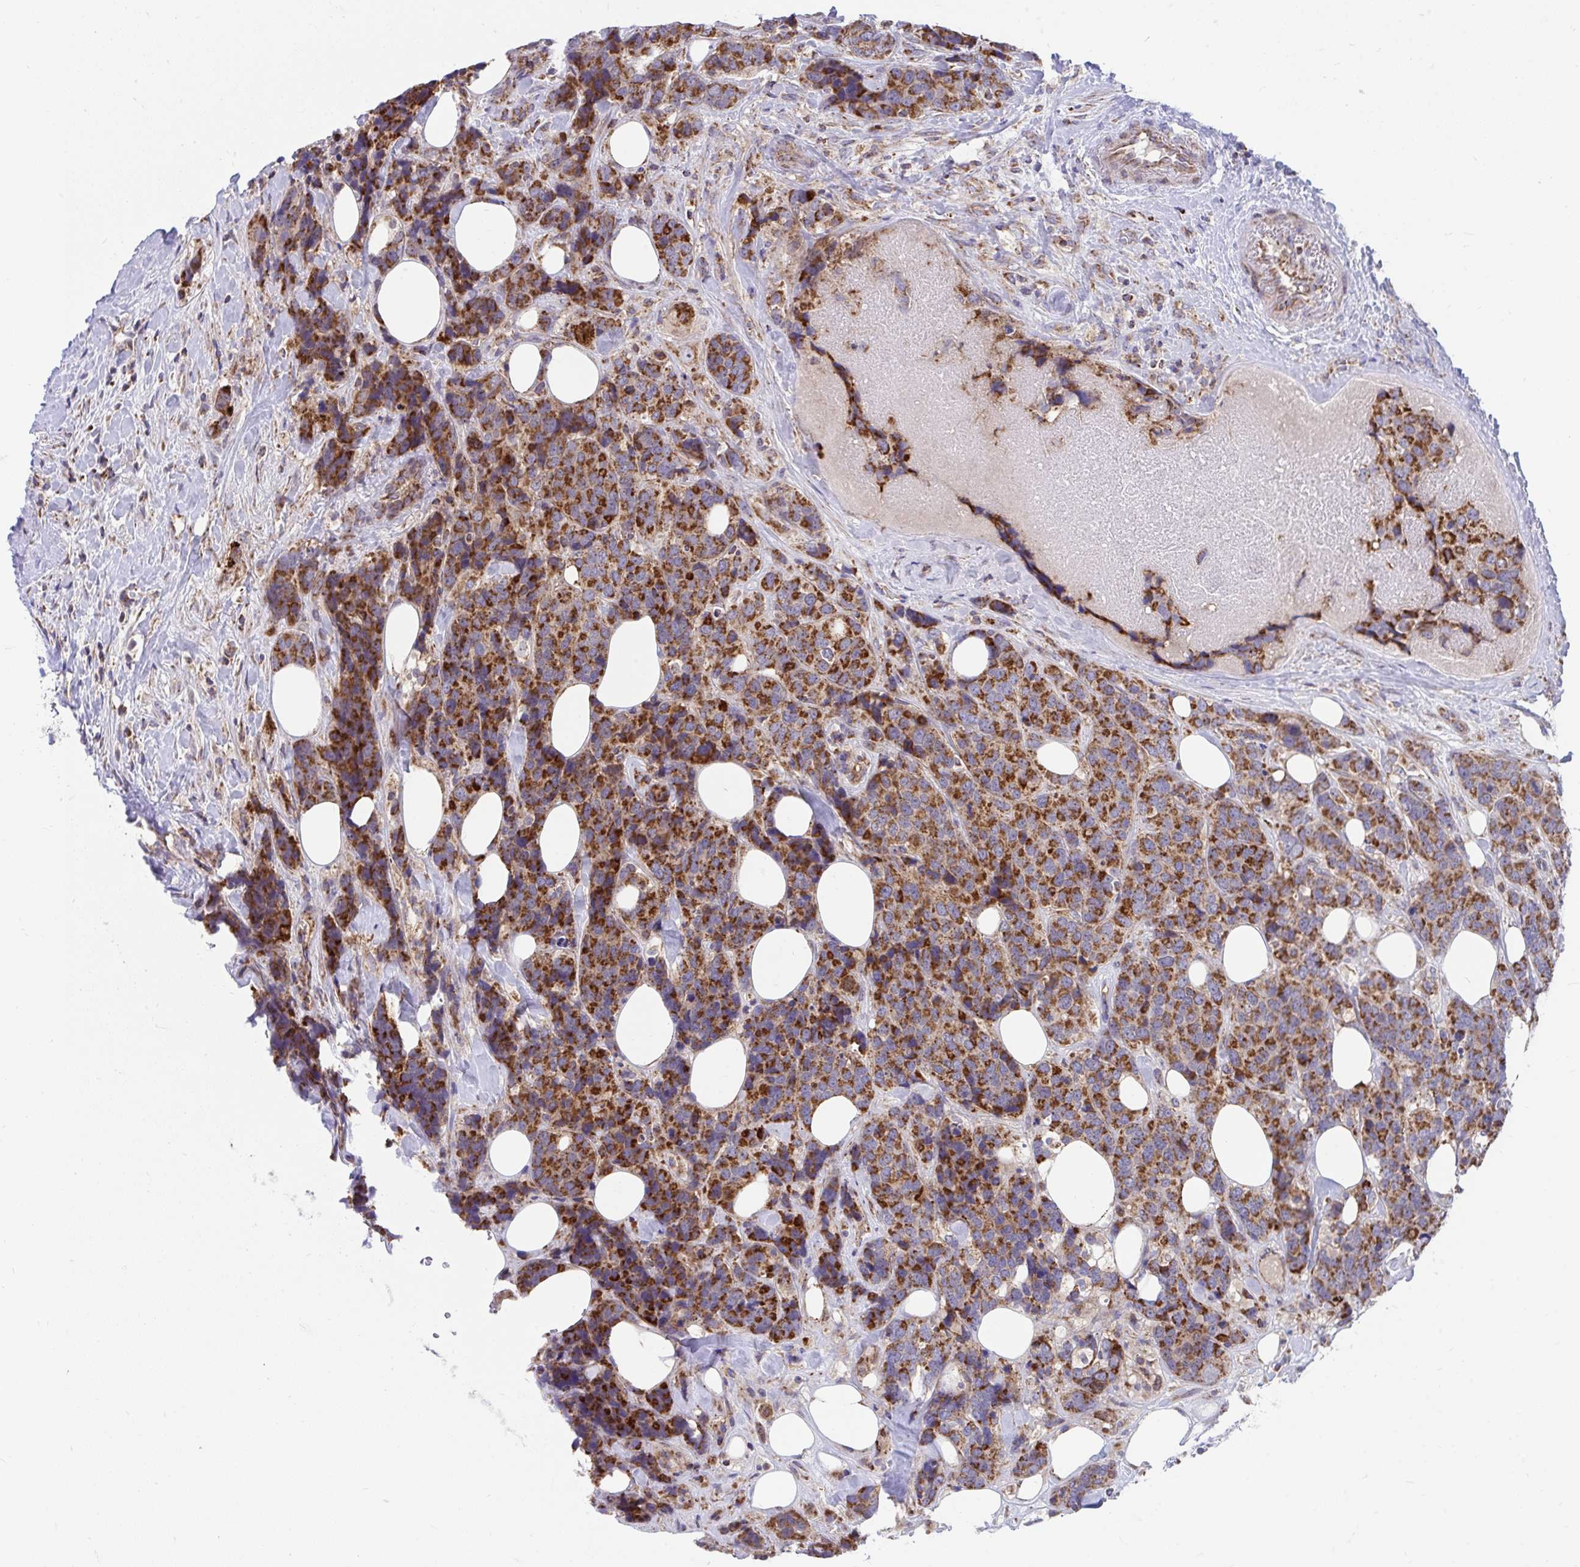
{"staining": {"intensity": "strong", "quantity": ">75%", "location": "cytoplasmic/membranous"}, "tissue": "breast cancer", "cell_type": "Tumor cells", "image_type": "cancer", "snomed": [{"axis": "morphology", "description": "Lobular carcinoma"}, {"axis": "topography", "description": "Breast"}], "caption": "Protein analysis of breast lobular carcinoma tissue displays strong cytoplasmic/membranous expression in about >75% of tumor cells. Nuclei are stained in blue.", "gene": "FHIP1B", "patient": {"sex": "female", "age": 59}}